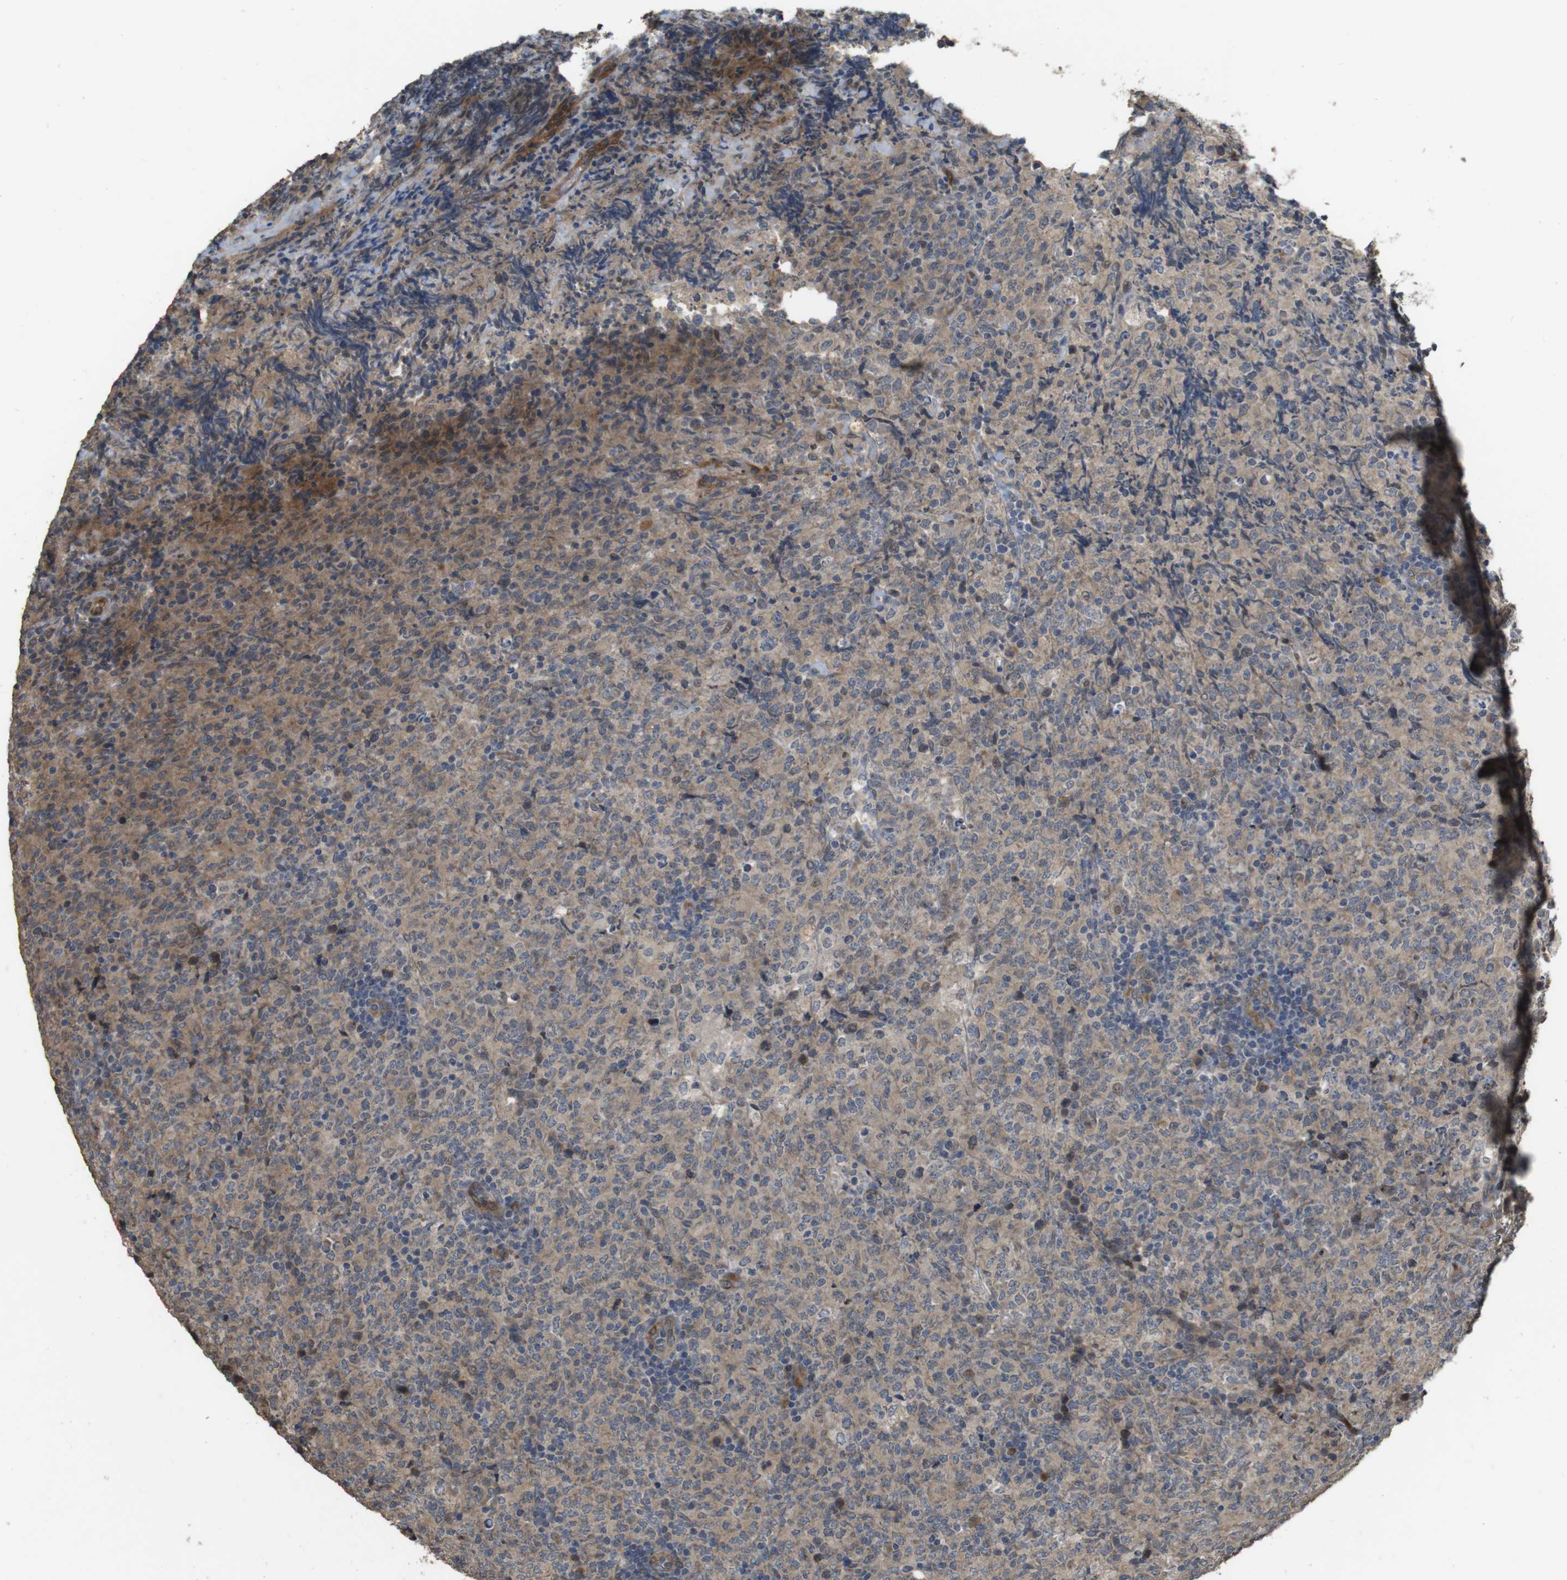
{"staining": {"intensity": "weak", "quantity": "<25%", "location": "nuclear"}, "tissue": "lymphoma", "cell_type": "Tumor cells", "image_type": "cancer", "snomed": [{"axis": "morphology", "description": "Malignant lymphoma, non-Hodgkin's type, High grade"}, {"axis": "topography", "description": "Tonsil"}], "caption": "Immunohistochemical staining of human lymphoma exhibits no significant expression in tumor cells.", "gene": "PCDHB10", "patient": {"sex": "female", "age": 36}}